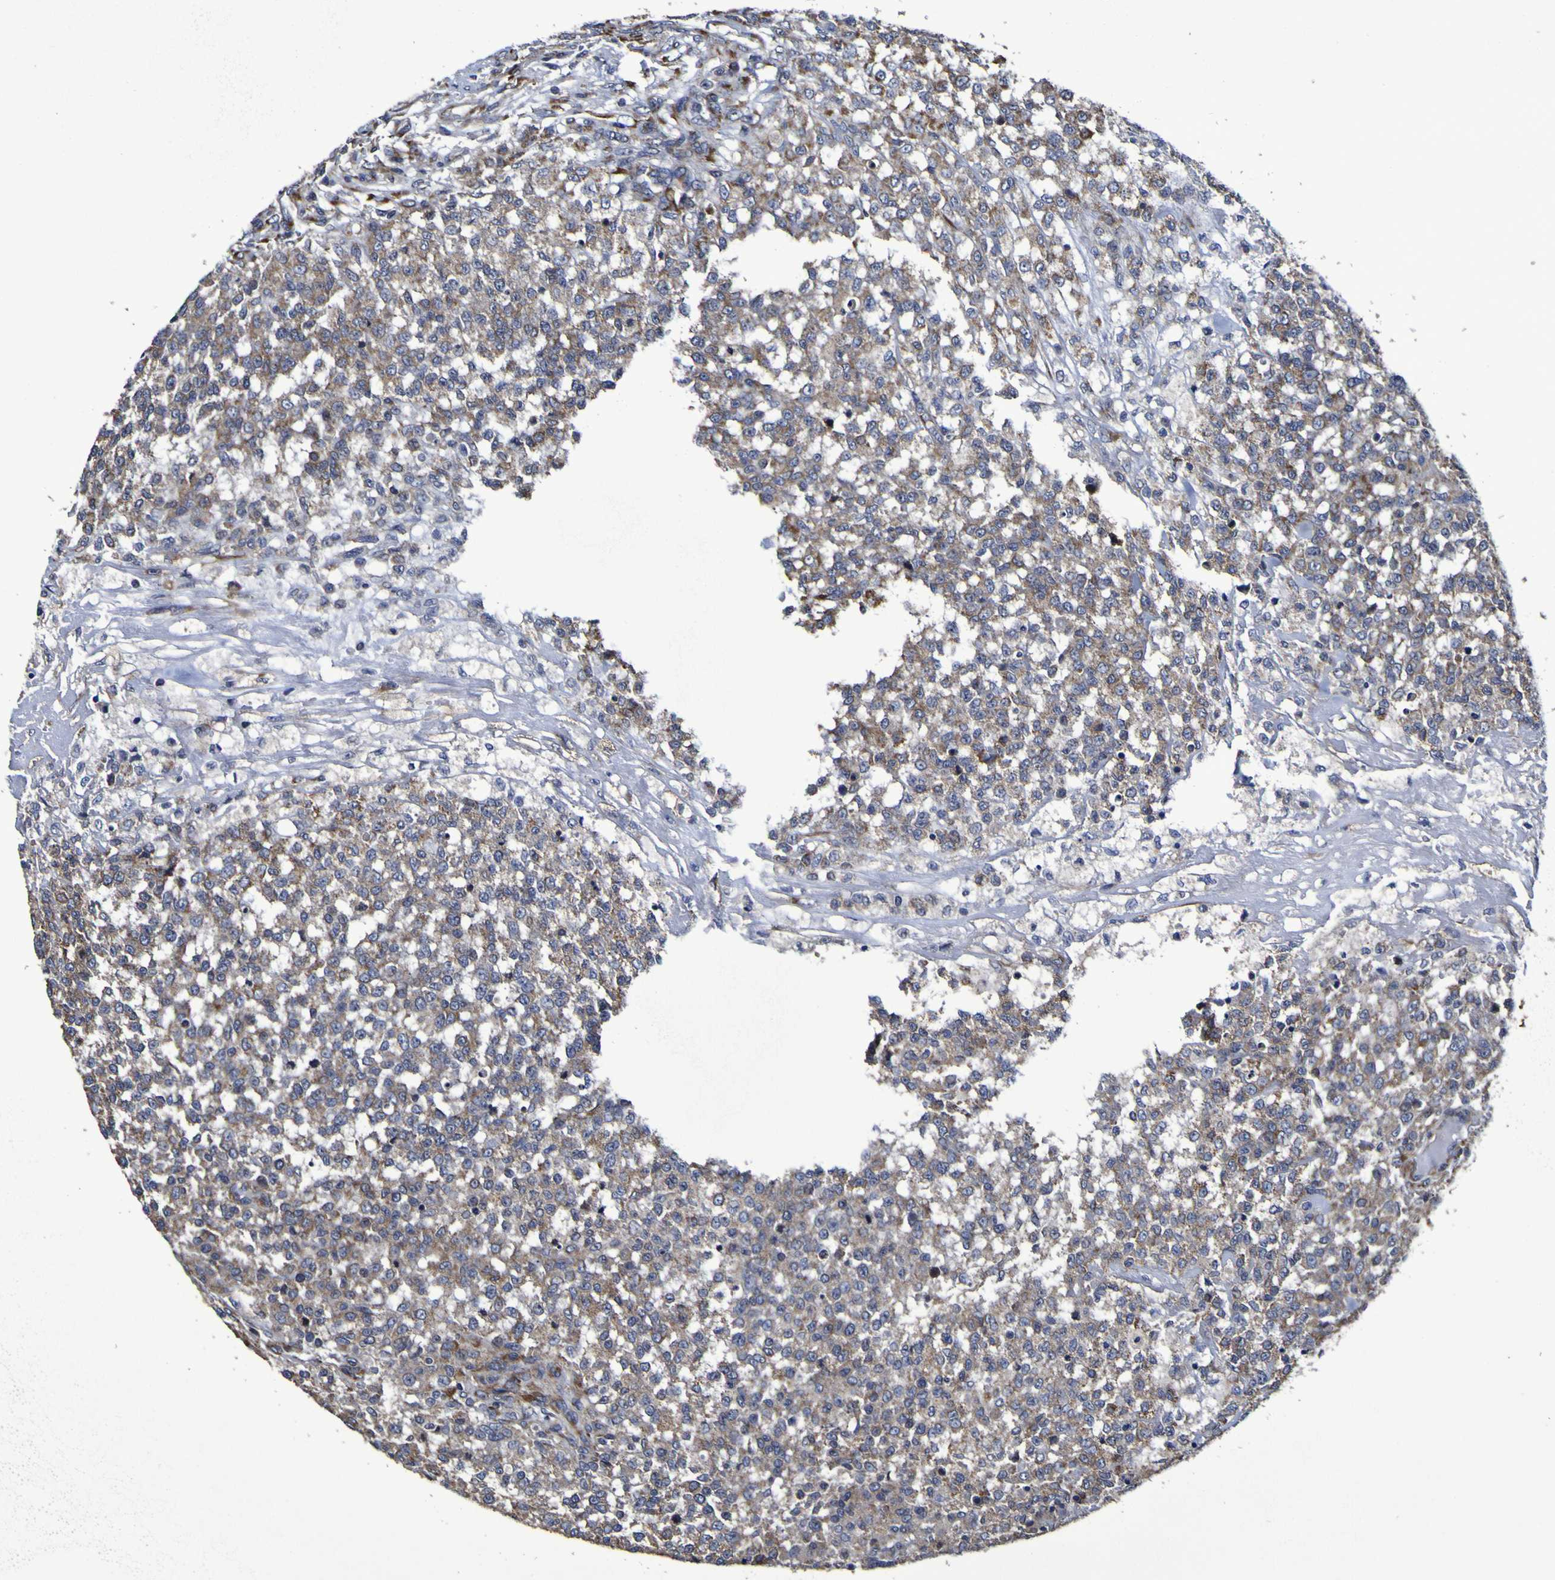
{"staining": {"intensity": "moderate", "quantity": "25%-75%", "location": "cytoplasmic/membranous"}, "tissue": "testis cancer", "cell_type": "Tumor cells", "image_type": "cancer", "snomed": [{"axis": "morphology", "description": "Seminoma, NOS"}, {"axis": "topography", "description": "Testis"}], "caption": "Immunohistochemical staining of seminoma (testis) shows medium levels of moderate cytoplasmic/membranous expression in approximately 25%-75% of tumor cells. The staining was performed using DAB to visualize the protein expression in brown, while the nuclei were stained in blue with hematoxylin (Magnification: 20x).", "gene": "P3H1", "patient": {"sex": "male", "age": 59}}